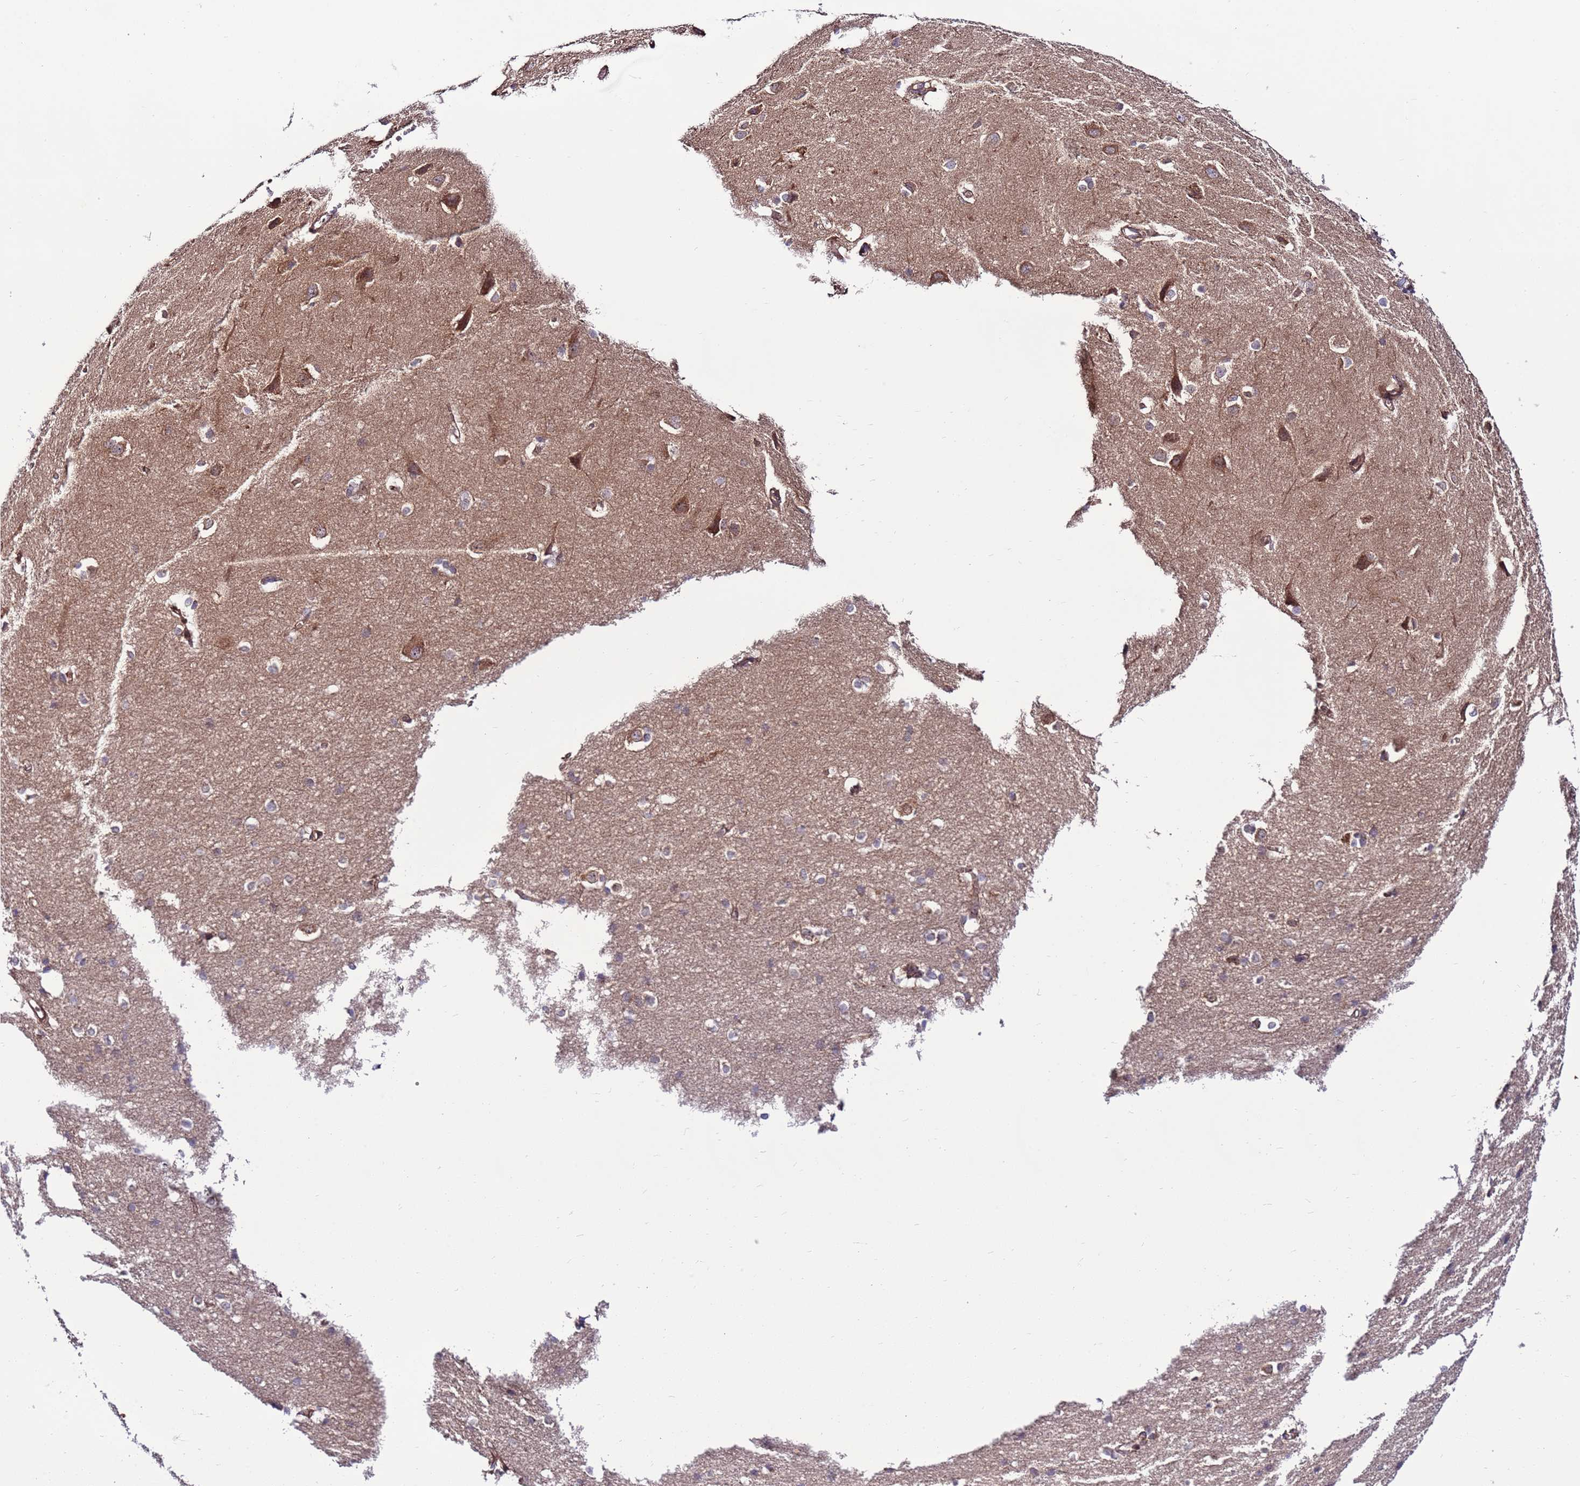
{"staining": {"intensity": "moderate", "quantity": ">75%", "location": "cytoplasmic/membranous"}, "tissue": "cerebral cortex", "cell_type": "Endothelial cells", "image_type": "normal", "snomed": [{"axis": "morphology", "description": "Normal tissue, NOS"}, {"axis": "topography", "description": "Cerebral cortex"}], "caption": "The micrograph demonstrates a brown stain indicating the presence of a protein in the cytoplasmic/membranous of endothelial cells in cerebral cortex. (DAB (3,3'-diaminobenzidine) IHC, brown staining for protein, blue staining for nuclei).", "gene": "SLC44A5", "patient": {"sex": "male", "age": 37}}